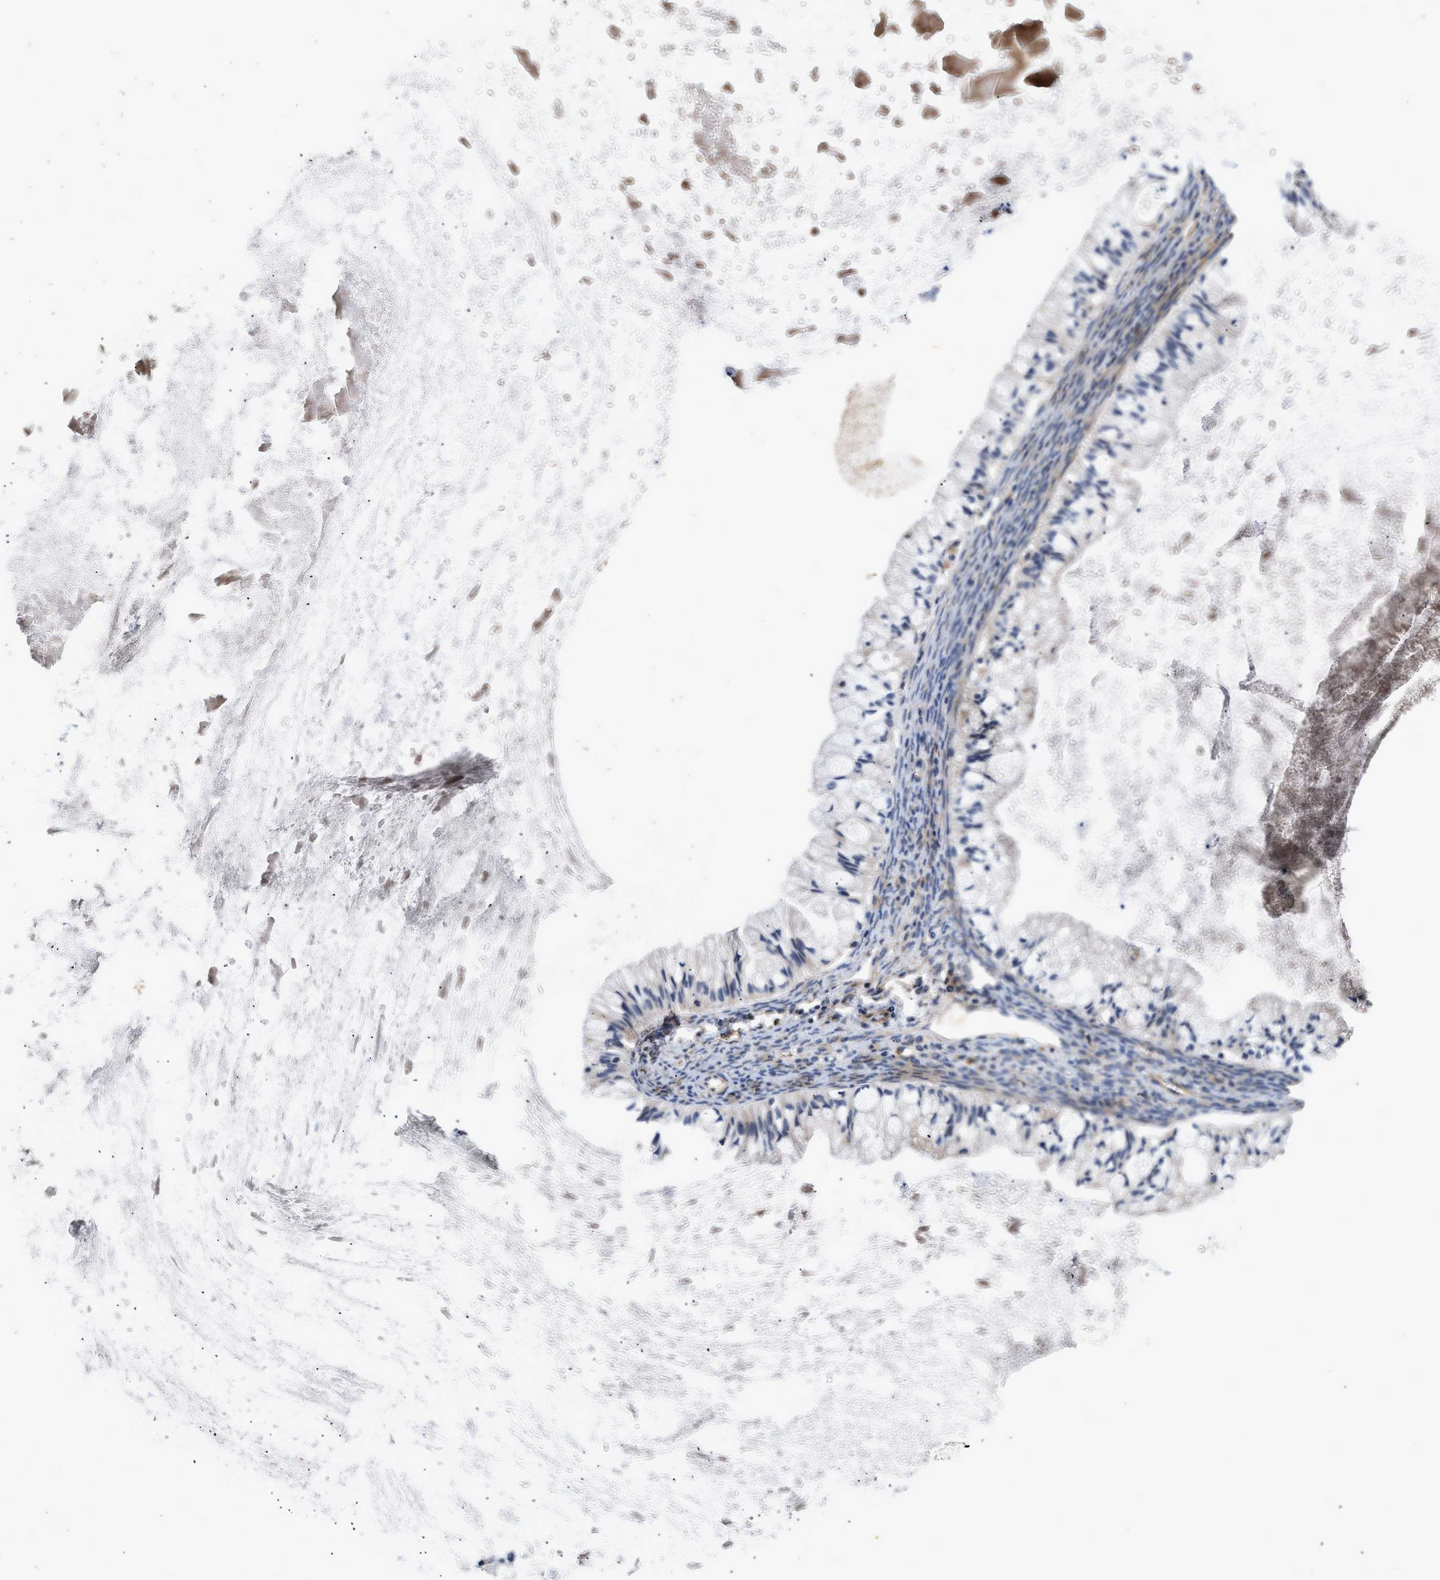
{"staining": {"intensity": "negative", "quantity": "none", "location": "none"}, "tissue": "ovarian cancer", "cell_type": "Tumor cells", "image_type": "cancer", "snomed": [{"axis": "morphology", "description": "Cystadenocarcinoma, mucinous, NOS"}, {"axis": "topography", "description": "Ovary"}], "caption": "A micrograph of ovarian cancer stained for a protein reveals no brown staining in tumor cells.", "gene": "NME6", "patient": {"sex": "female", "age": 57}}